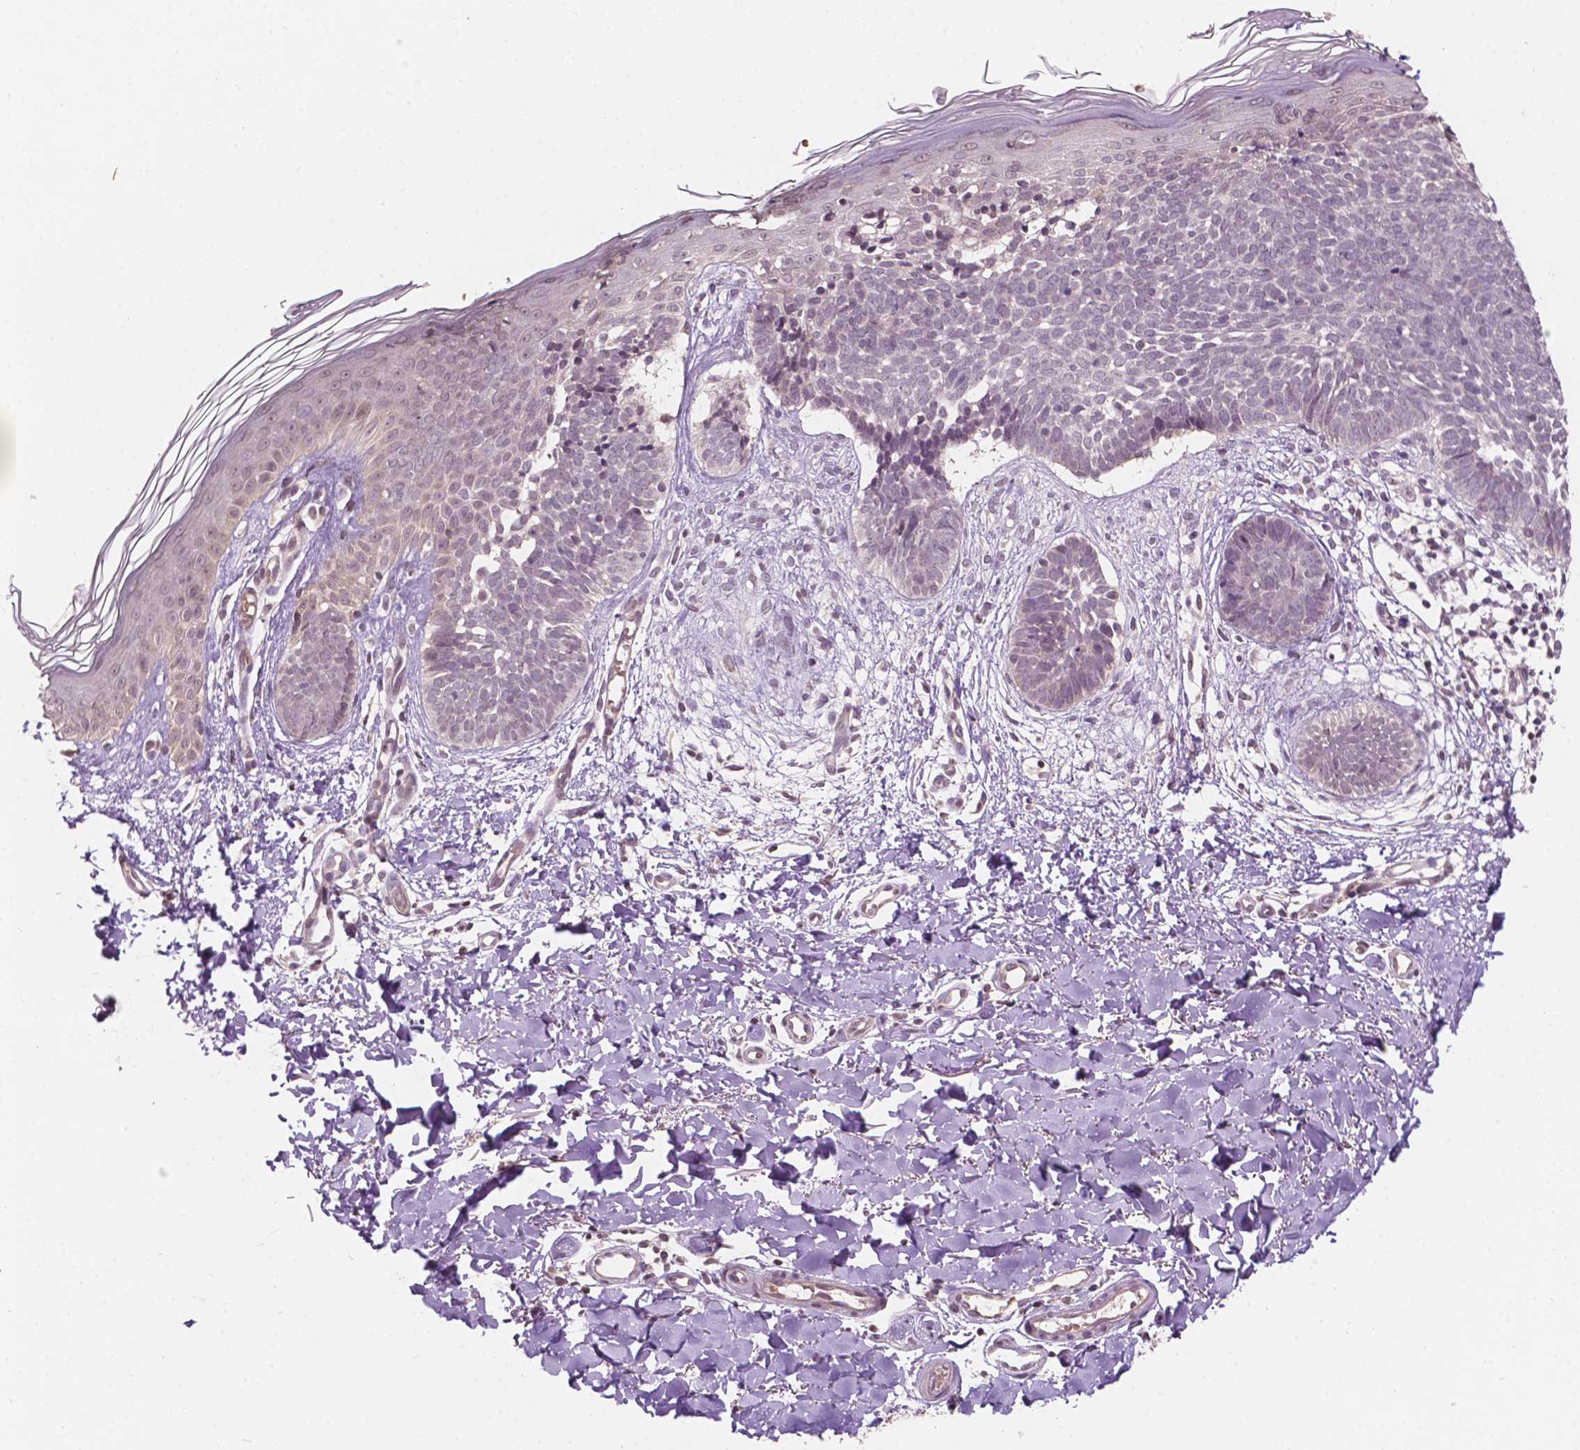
{"staining": {"intensity": "negative", "quantity": "none", "location": "none"}, "tissue": "skin cancer", "cell_type": "Tumor cells", "image_type": "cancer", "snomed": [{"axis": "morphology", "description": "Basal cell carcinoma"}, {"axis": "topography", "description": "Skin"}], "caption": "A histopathology image of basal cell carcinoma (skin) stained for a protein reveals no brown staining in tumor cells. (DAB (3,3'-diaminobenzidine) immunohistochemistry (IHC) with hematoxylin counter stain).", "gene": "NOS1AP", "patient": {"sex": "female", "age": 51}}